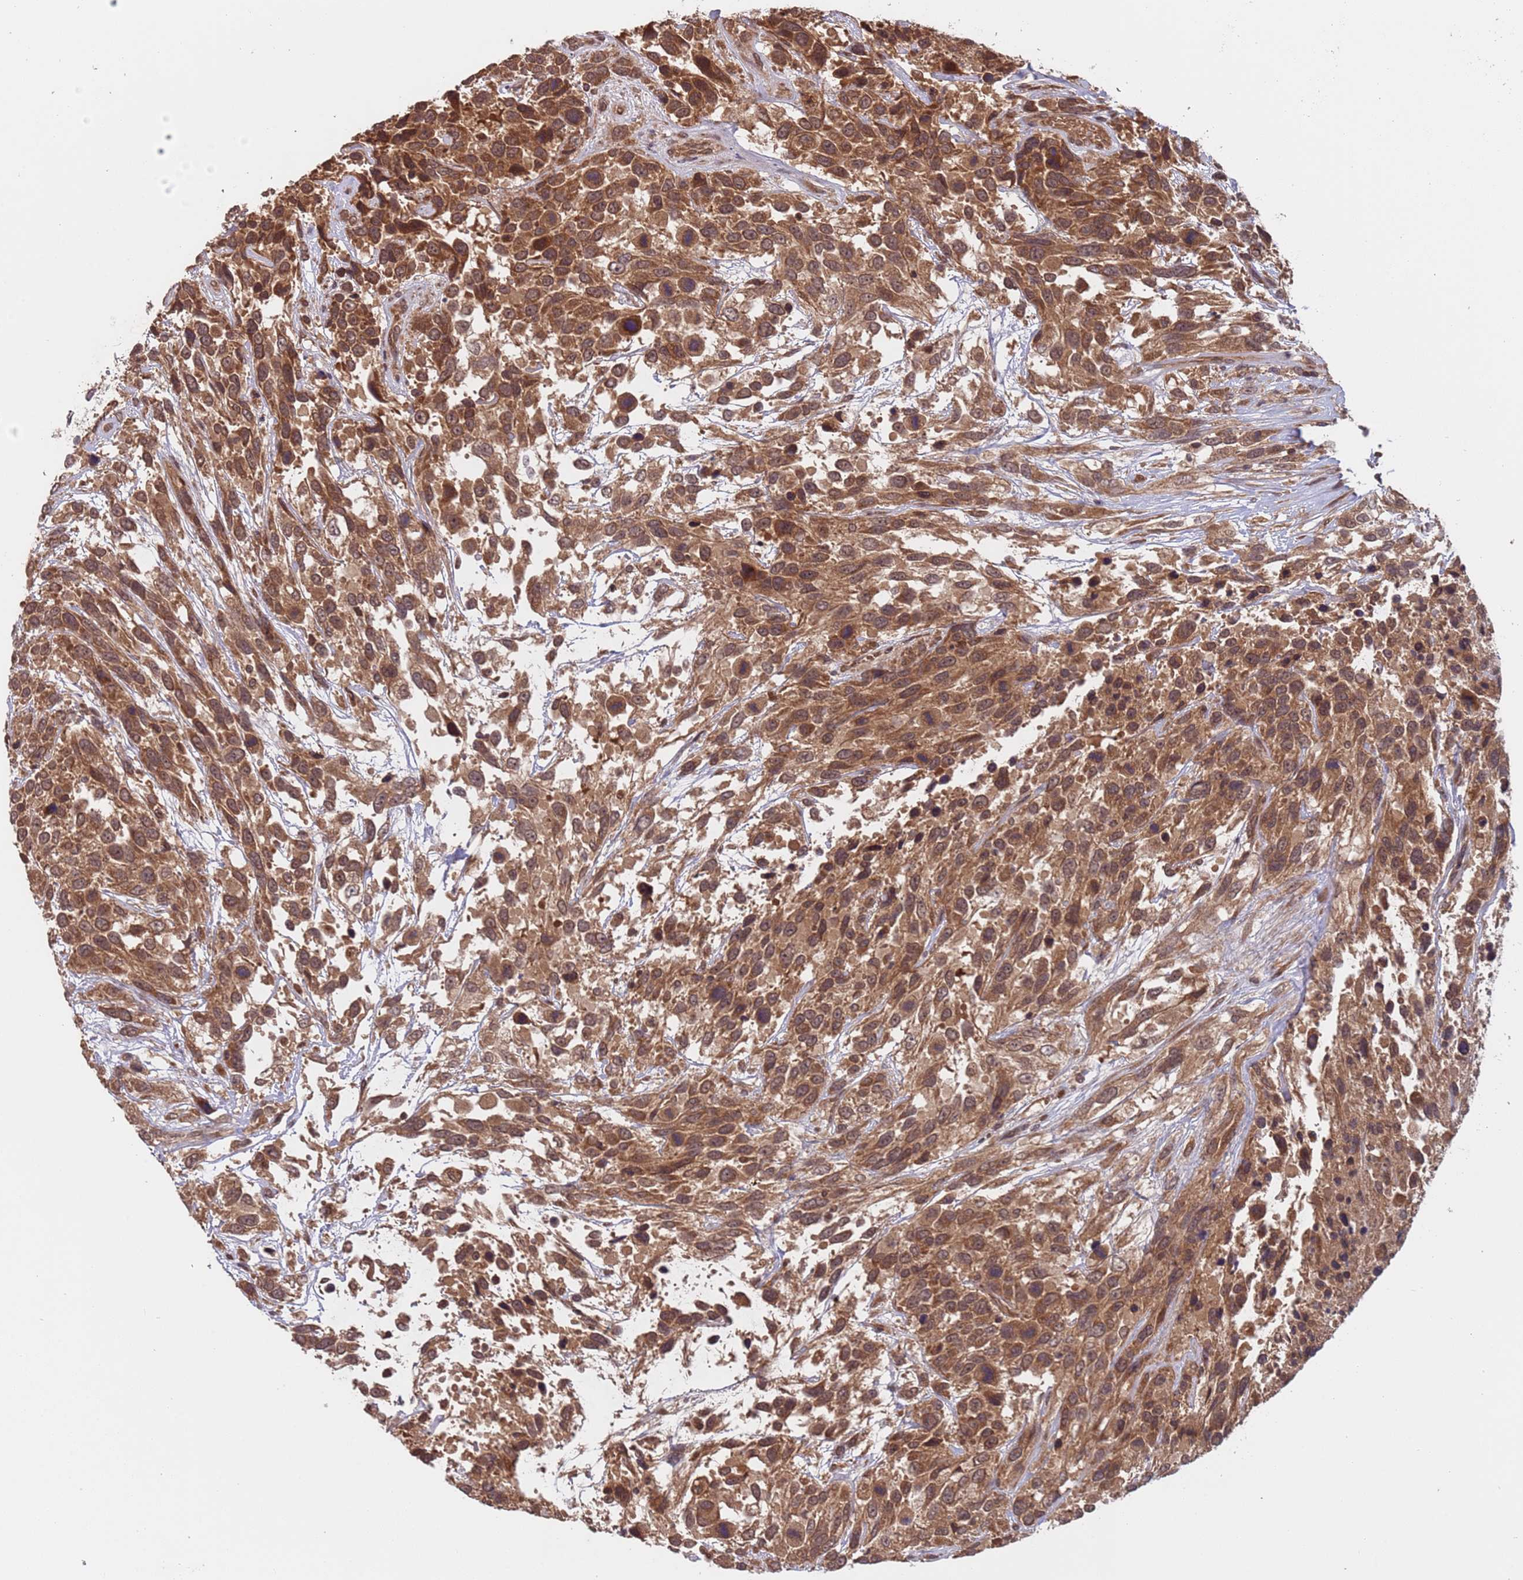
{"staining": {"intensity": "moderate", "quantity": ">75%", "location": "cytoplasmic/membranous,nuclear"}, "tissue": "urothelial cancer", "cell_type": "Tumor cells", "image_type": "cancer", "snomed": [{"axis": "morphology", "description": "Urothelial carcinoma, High grade"}, {"axis": "topography", "description": "Urinary bladder"}], "caption": "A histopathology image of urothelial cancer stained for a protein shows moderate cytoplasmic/membranous and nuclear brown staining in tumor cells.", "gene": "ERI1", "patient": {"sex": "female", "age": 70}}